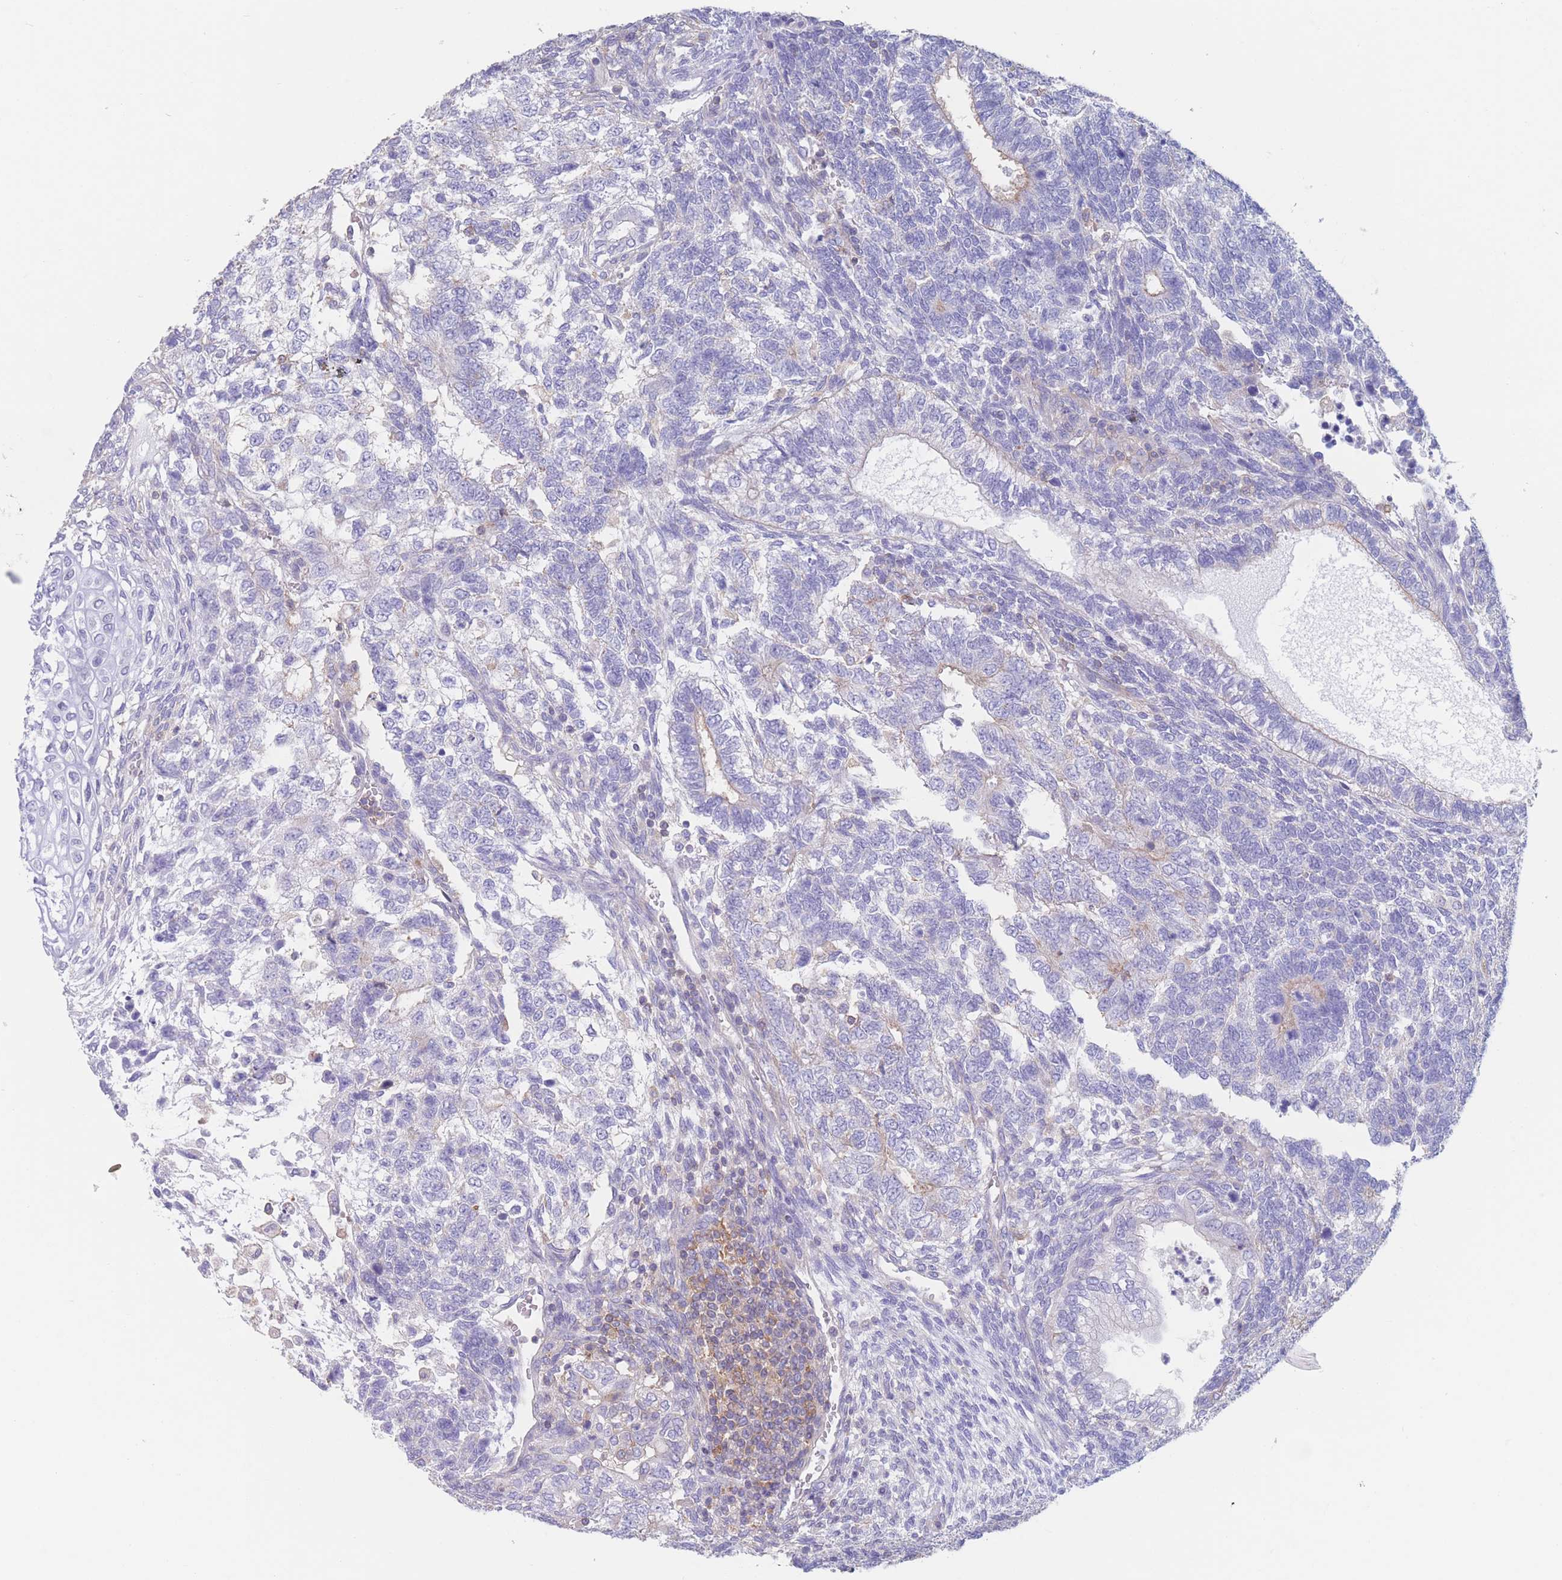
{"staining": {"intensity": "negative", "quantity": "none", "location": "none"}, "tissue": "testis cancer", "cell_type": "Tumor cells", "image_type": "cancer", "snomed": [{"axis": "morphology", "description": "Carcinoma, Embryonal, NOS"}, {"axis": "topography", "description": "Testis"}], "caption": "Protein analysis of testis cancer (embryonal carcinoma) displays no significant staining in tumor cells. The staining is performed using DAB (3,3'-diaminobenzidine) brown chromogen with nuclei counter-stained in using hematoxylin.", "gene": "ADH1A", "patient": {"sex": "male", "age": 23}}